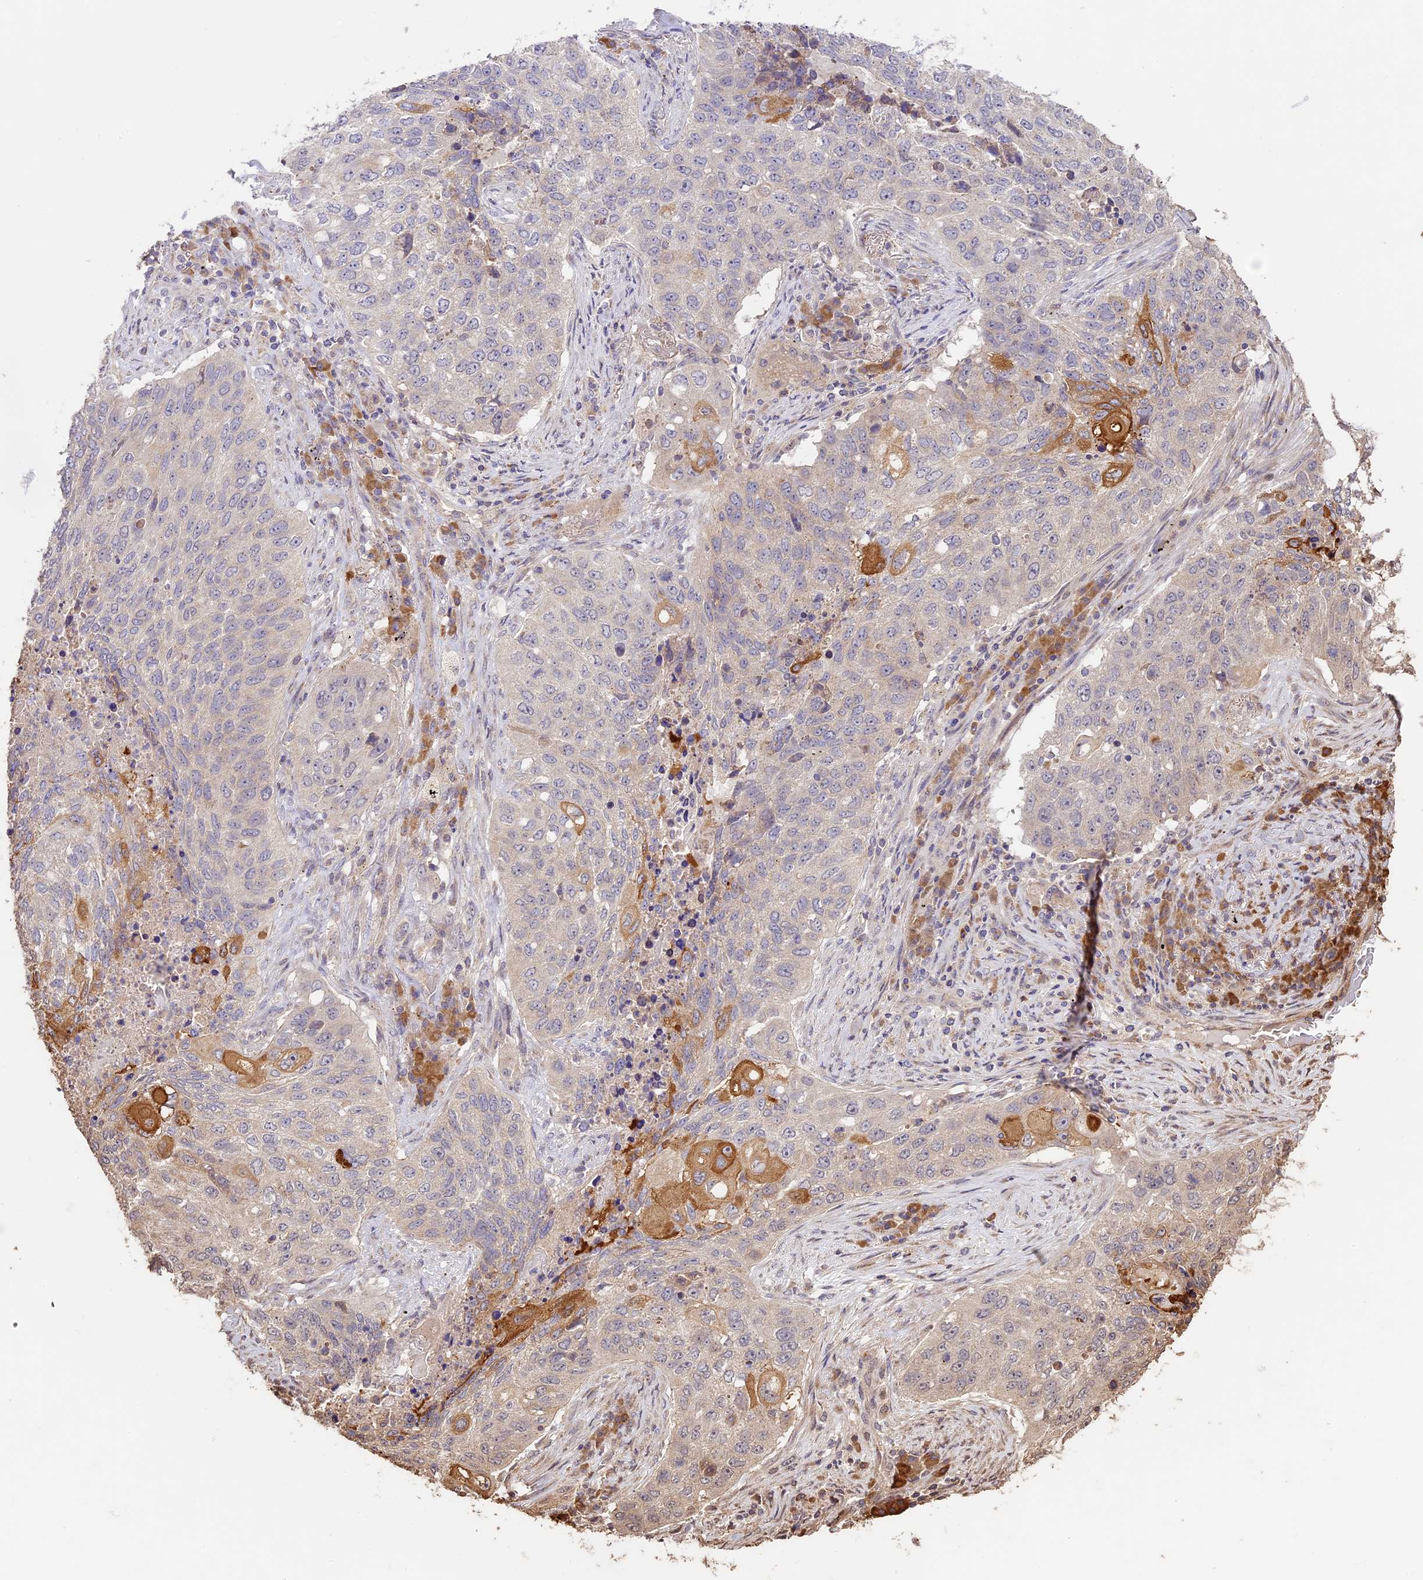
{"staining": {"intensity": "moderate", "quantity": "<25%", "location": "cytoplasmic/membranous"}, "tissue": "lung cancer", "cell_type": "Tumor cells", "image_type": "cancer", "snomed": [{"axis": "morphology", "description": "Squamous cell carcinoma, NOS"}, {"axis": "topography", "description": "Lung"}], "caption": "Immunohistochemistry micrograph of neoplastic tissue: human squamous cell carcinoma (lung) stained using IHC reveals low levels of moderate protein expression localized specifically in the cytoplasmic/membranous of tumor cells, appearing as a cytoplasmic/membranous brown color.", "gene": "BCAS4", "patient": {"sex": "female", "age": 63}}